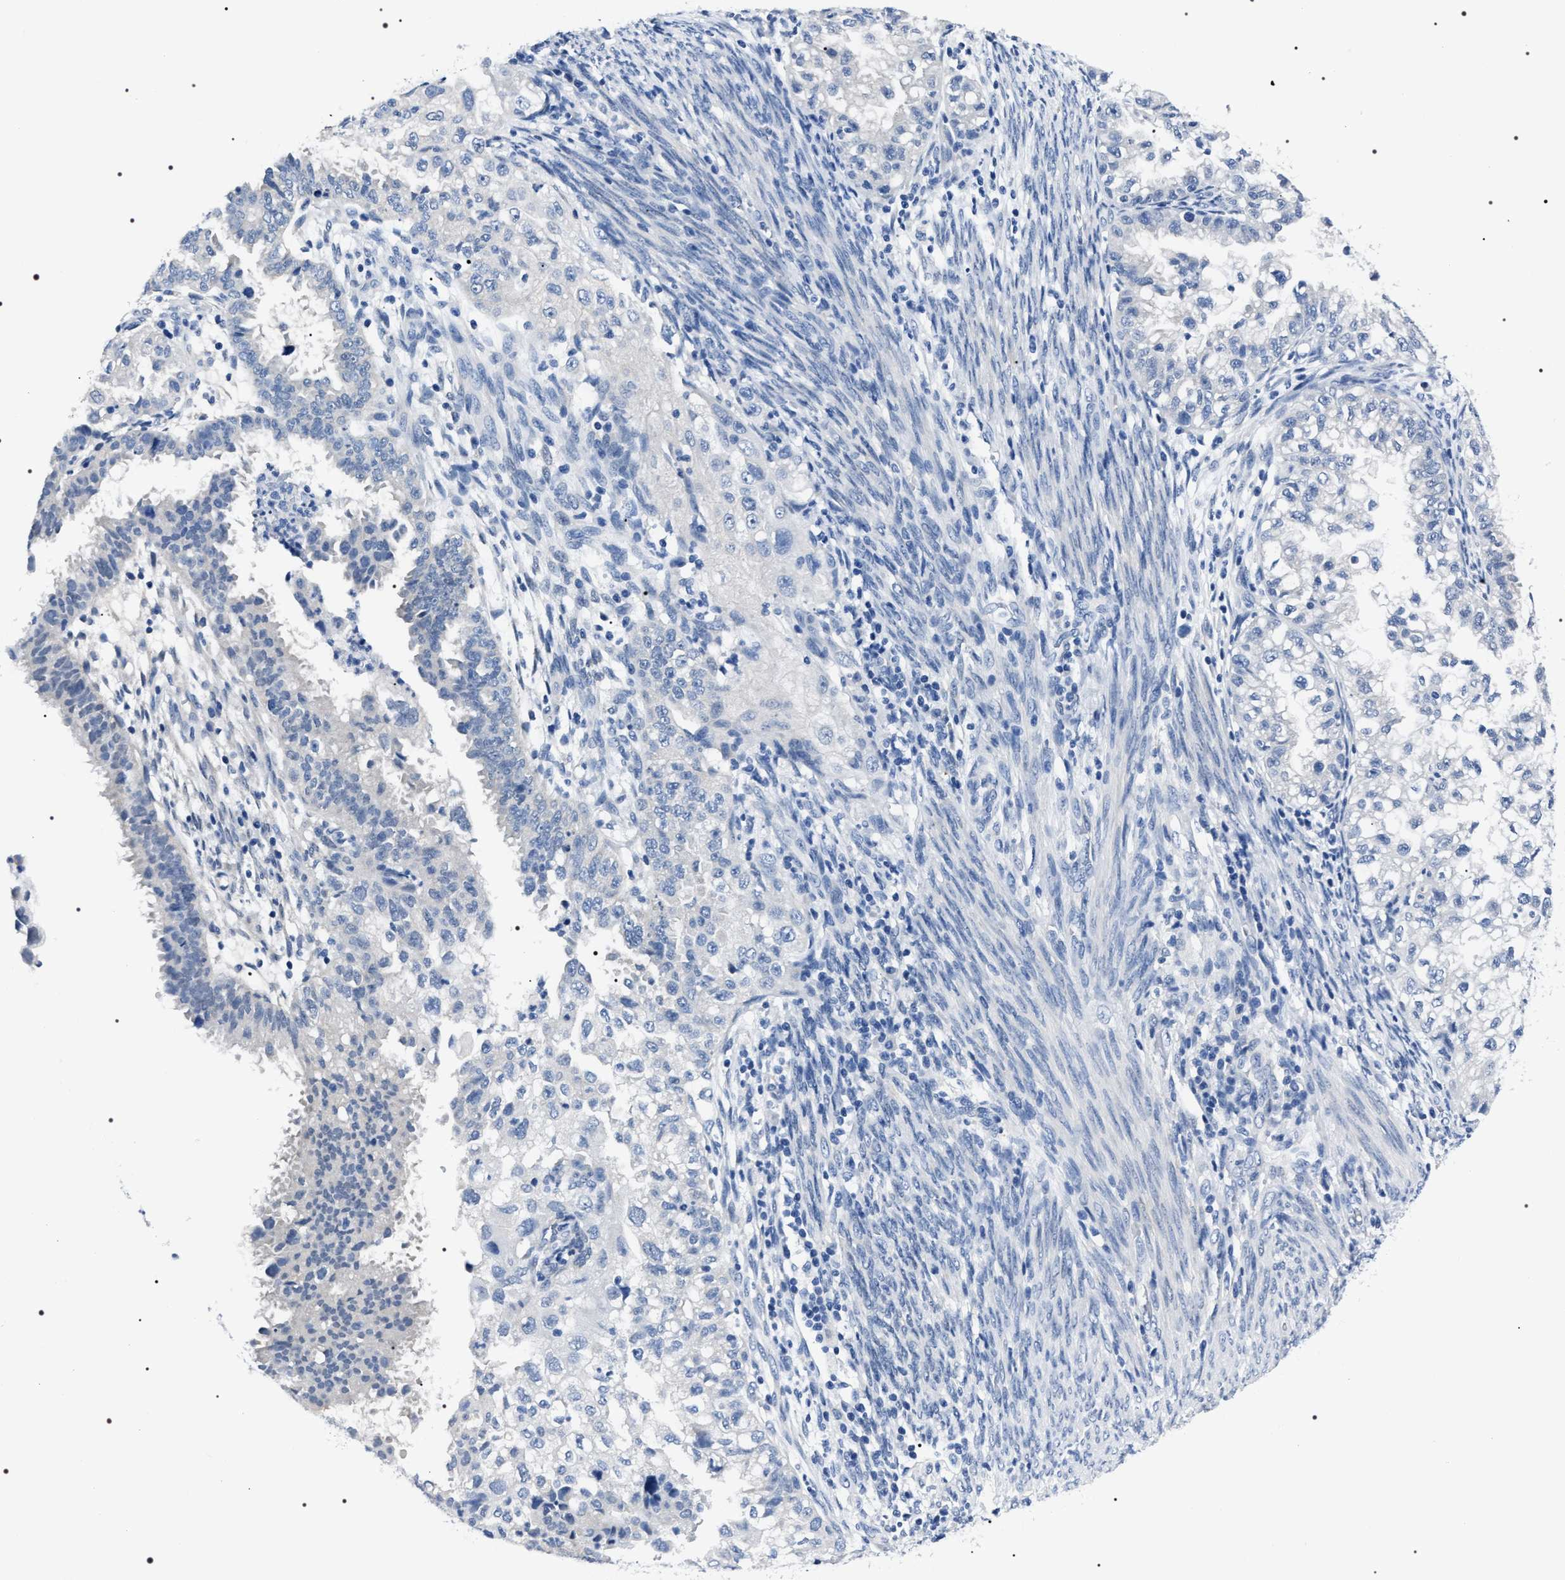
{"staining": {"intensity": "negative", "quantity": "none", "location": "none"}, "tissue": "endometrial cancer", "cell_type": "Tumor cells", "image_type": "cancer", "snomed": [{"axis": "morphology", "description": "Adenocarcinoma, NOS"}, {"axis": "topography", "description": "Endometrium"}], "caption": "The IHC photomicrograph has no significant staining in tumor cells of endometrial adenocarcinoma tissue.", "gene": "ADH4", "patient": {"sex": "female", "age": 85}}